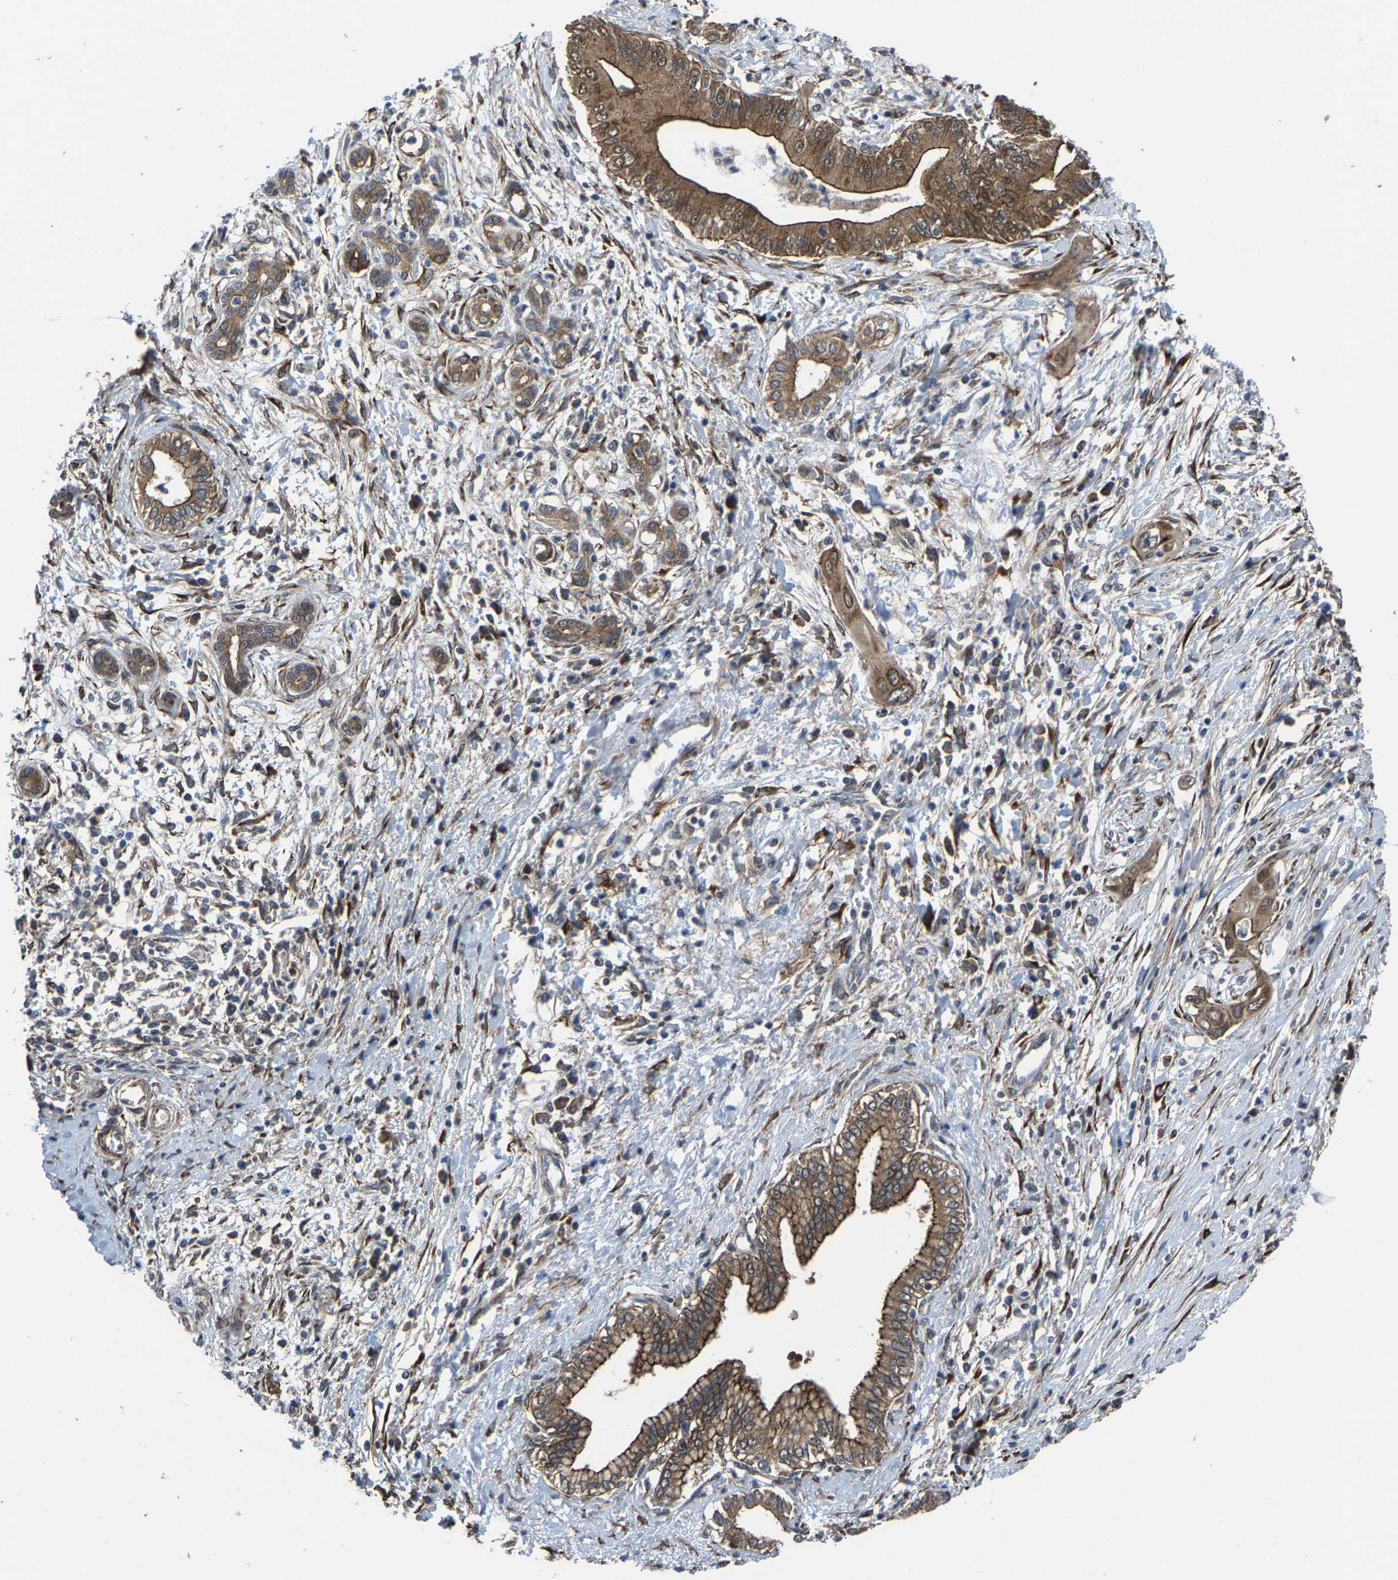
{"staining": {"intensity": "moderate", "quantity": ">75%", "location": "cytoplasmic/membranous"}, "tissue": "pancreatic cancer", "cell_type": "Tumor cells", "image_type": "cancer", "snomed": [{"axis": "morphology", "description": "Adenocarcinoma, NOS"}, {"axis": "topography", "description": "Pancreas"}], "caption": "Immunohistochemical staining of human pancreatic cancer exhibits medium levels of moderate cytoplasmic/membranous protein staining in approximately >75% of tumor cells. Immunohistochemistry (ihc) stains the protein in brown and the nuclei are stained blue.", "gene": "PDP1", "patient": {"sex": "male", "age": 58}}